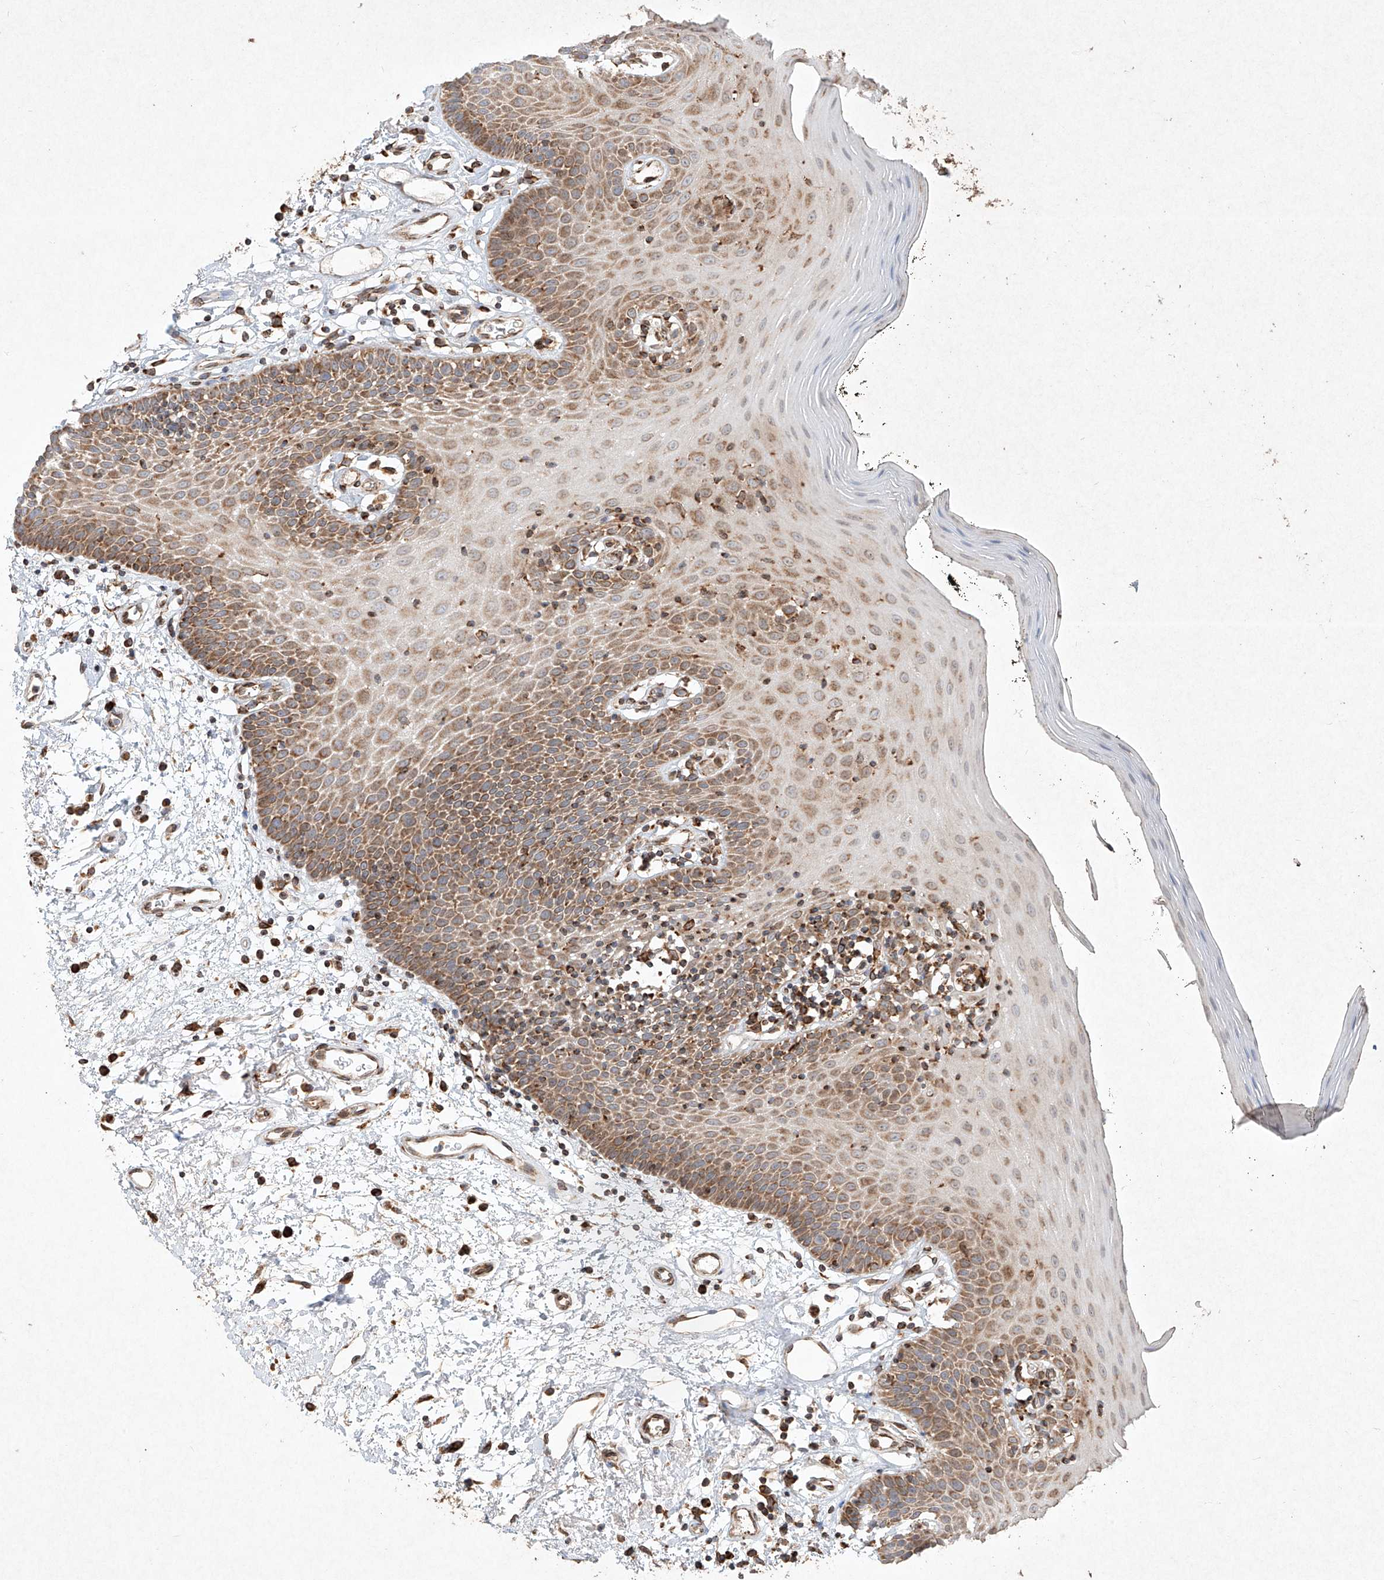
{"staining": {"intensity": "moderate", "quantity": ">75%", "location": "cytoplasmic/membranous"}, "tissue": "oral mucosa", "cell_type": "Squamous epithelial cells", "image_type": "normal", "snomed": [{"axis": "morphology", "description": "Normal tissue, NOS"}, {"axis": "topography", "description": "Oral tissue"}], "caption": "Immunohistochemical staining of unremarkable oral mucosa demonstrates moderate cytoplasmic/membranous protein positivity in about >75% of squamous epithelial cells.", "gene": "SEMA3B", "patient": {"sex": "male", "age": 74}}